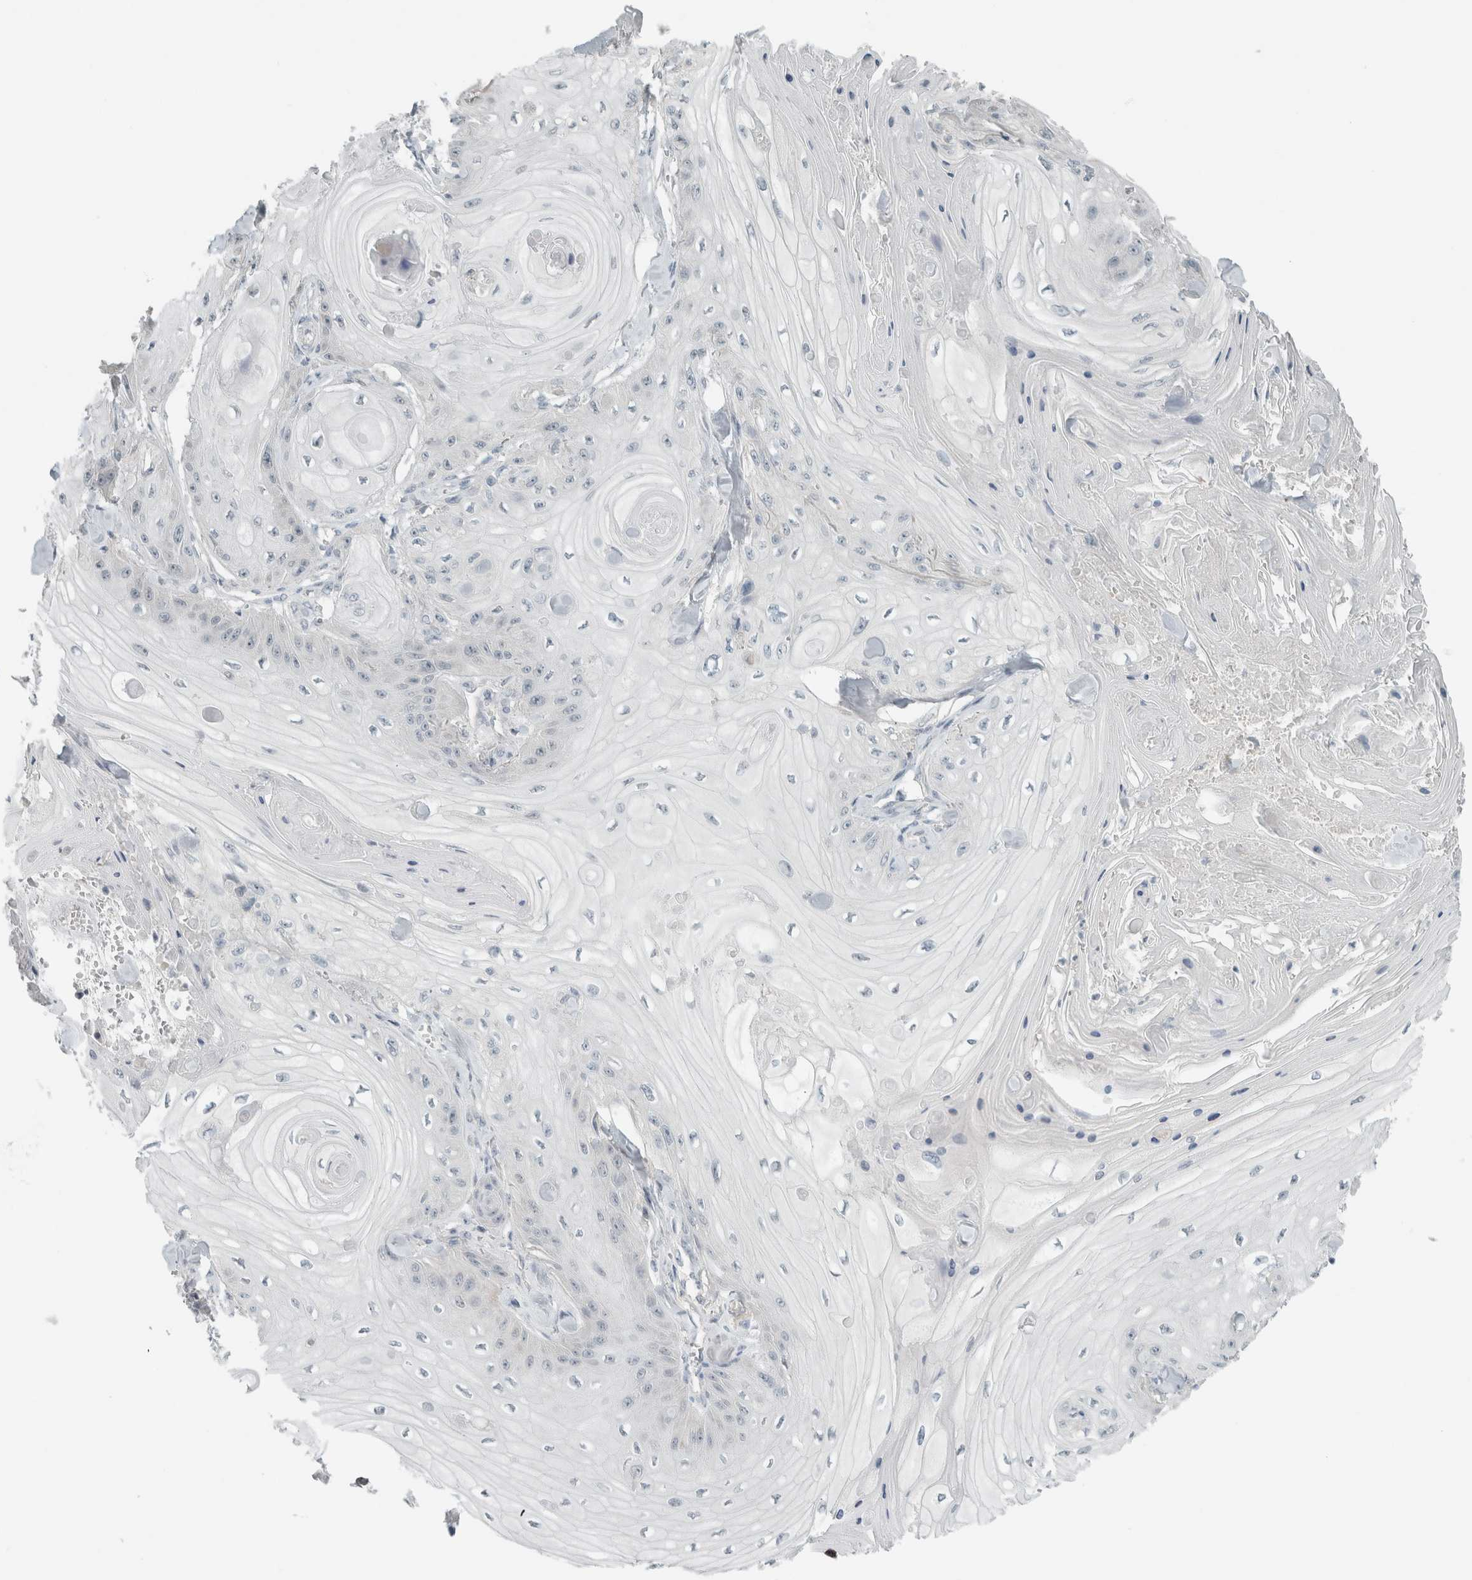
{"staining": {"intensity": "negative", "quantity": "none", "location": "none"}, "tissue": "skin cancer", "cell_type": "Tumor cells", "image_type": "cancer", "snomed": [{"axis": "morphology", "description": "Squamous cell carcinoma, NOS"}, {"axis": "topography", "description": "Skin"}], "caption": "Immunohistochemistry (IHC) histopathology image of neoplastic tissue: skin cancer stained with DAB (3,3'-diaminobenzidine) reveals no significant protein staining in tumor cells.", "gene": "TRIT1", "patient": {"sex": "male", "age": 74}}